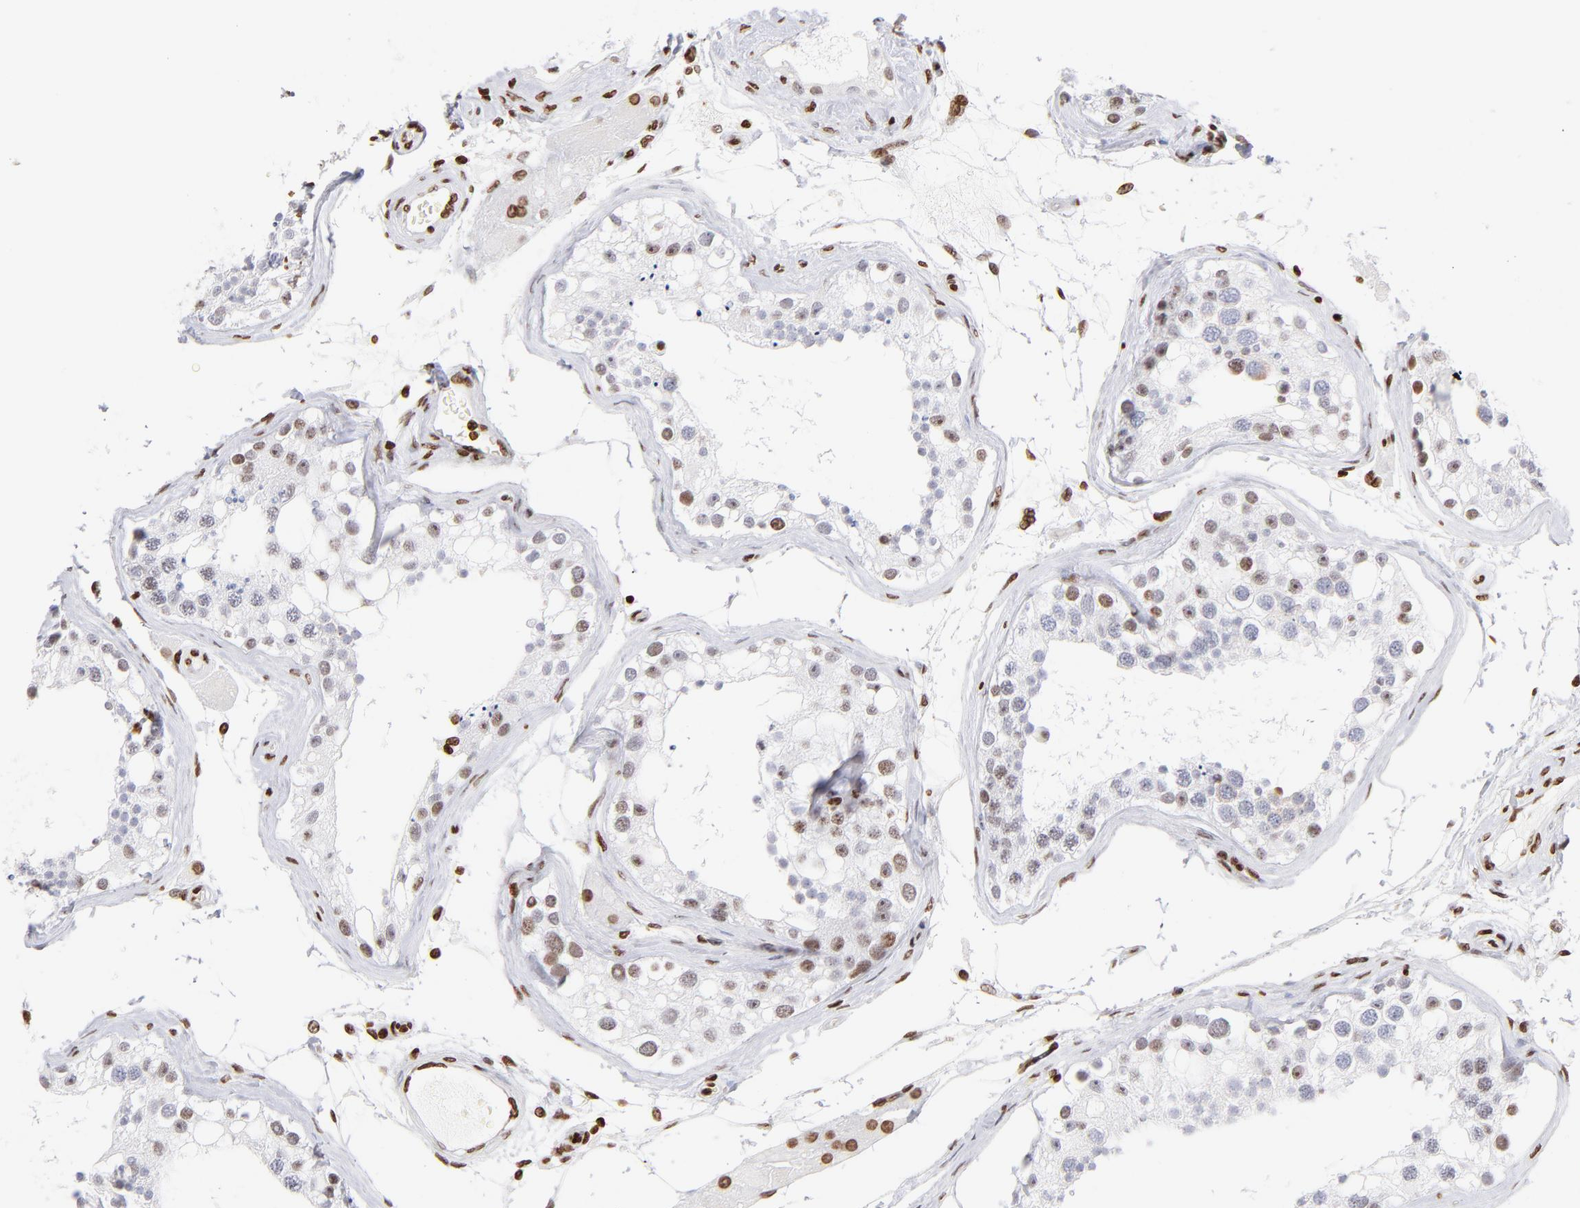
{"staining": {"intensity": "moderate", "quantity": "25%-75%", "location": "nuclear"}, "tissue": "testis", "cell_type": "Cells in seminiferous ducts", "image_type": "normal", "snomed": [{"axis": "morphology", "description": "Normal tissue, NOS"}, {"axis": "topography", "description": "Testis"}], "caption": "Immunohistochemistry photomicrograph of unremarkable testis: human testis stained using immunohistochemistry (IHC) shows medium levels of moderate protein expression localized specifically in the nuclear of cells in seminiferous ducts, appearing as a nuclear brown color.", "gene": "RTL4", "patient": {"sex": "male", "age": 68}}